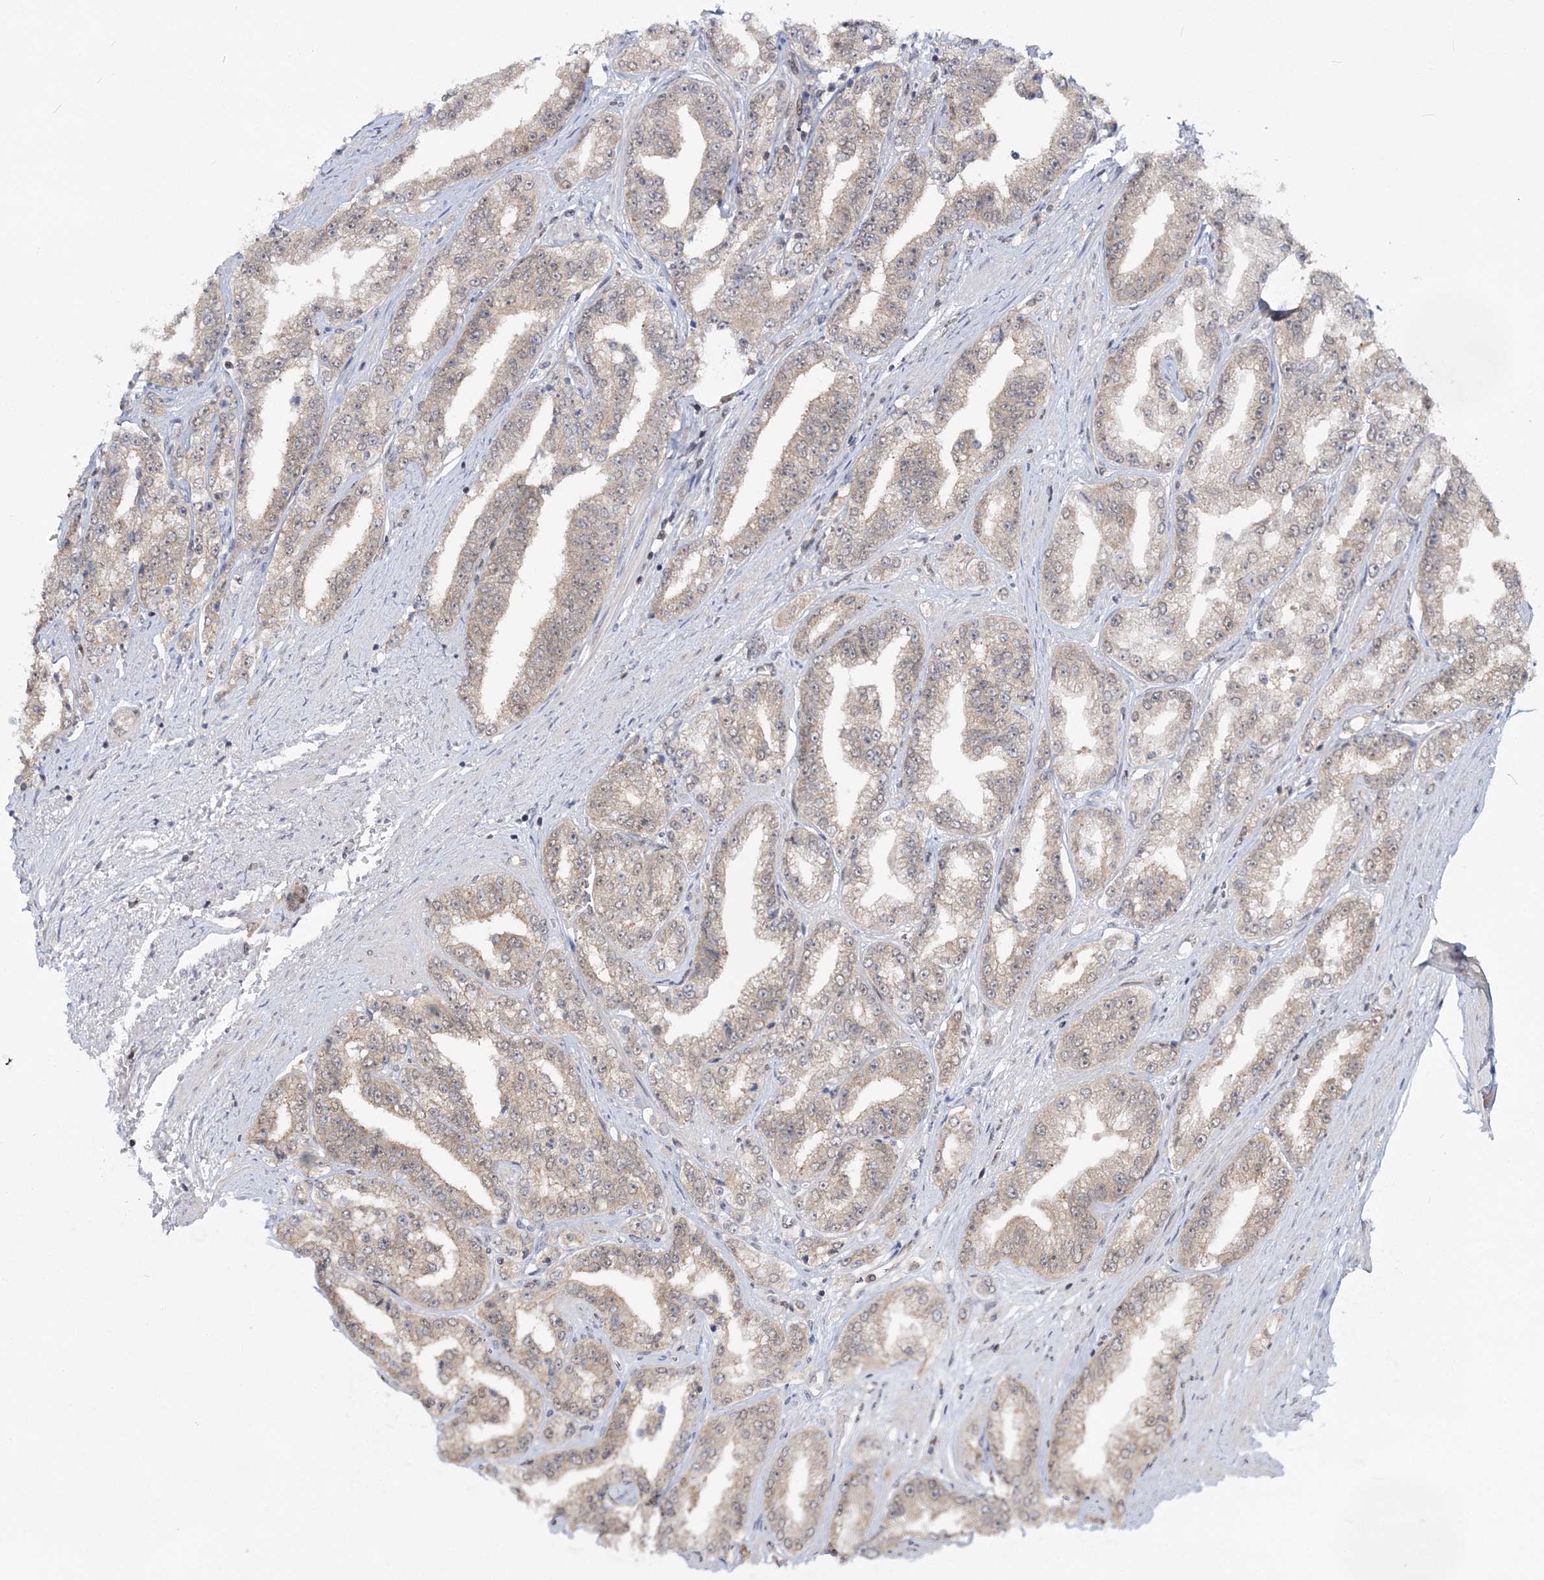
{"staining": {"intensity": "weak", "quantity": ">75%", "location": "cytoplasmic/membranous"}, "tissue": "prostate cancer", "cell_type": "Tumor cells", "image_type": "cancer", "snomed": [{"axis": "morphology", "description": "Adenocarcinoma, High grade"}, {"axis": "topography", "description": "Prostate"}], "caption": "Tumor cells display low levels of weak cytoplasmic/membranous expression in approximately >75% of cells in adenocarcinoma (high-grade) (prostate). (brown staining indicates protein expression, while blue staining denotes nuclei).", "gene": "ZFAND6", "patient": {"sex": "male", "age": 71}}